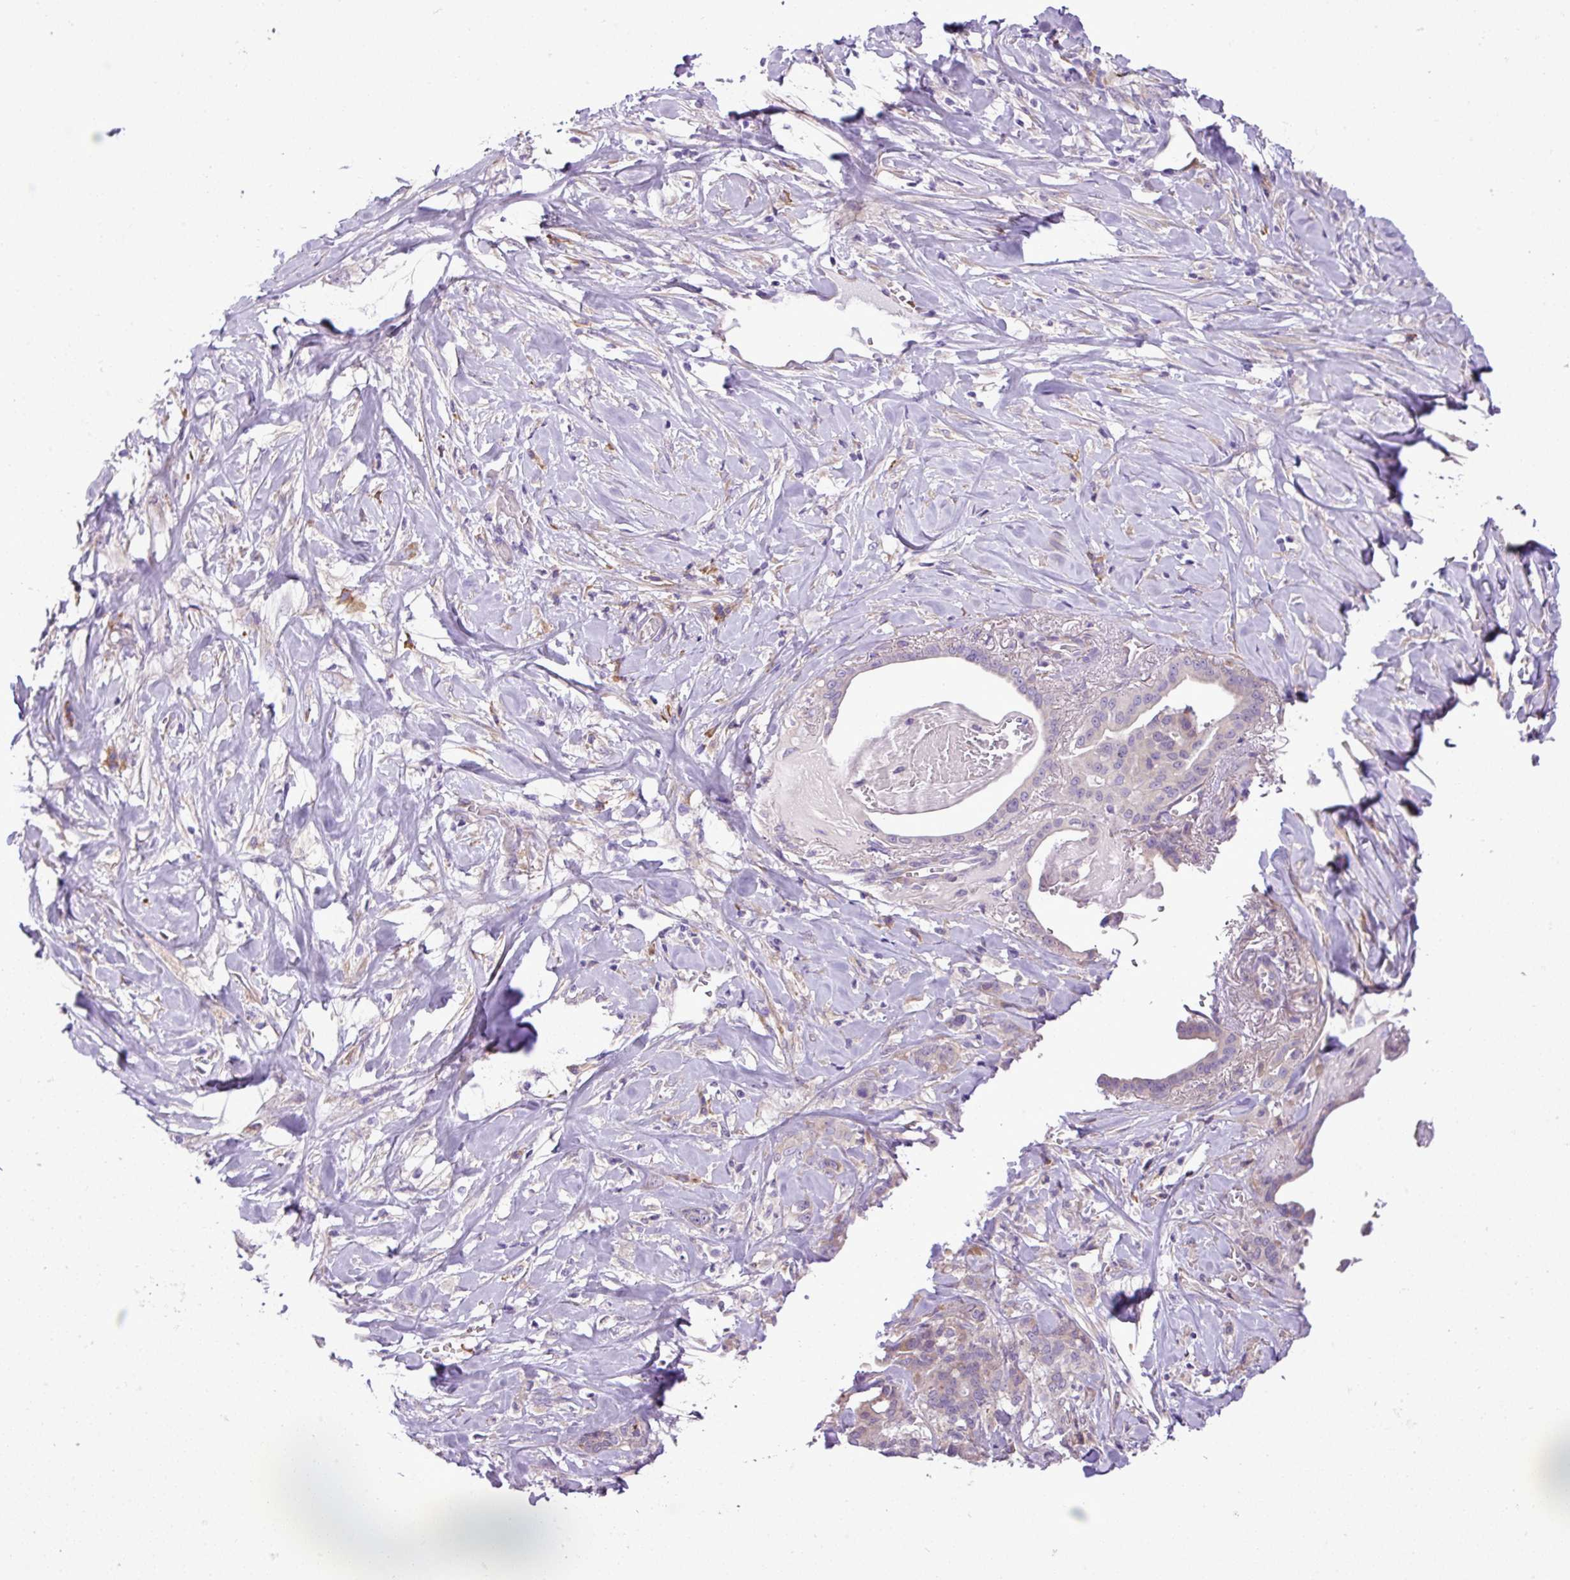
{"staining": {"intensity": "weak", "quantity": "25%-75%", "location": "cytoplasmic/membranous"}, "tissue": "pancreatic cancer", "cell_type": "Tumor cells", "image_type": "cancer", "snomed": [{"axis": "morphology", "description": "Adenocarcinoma, NOS"}, {"axis": "topography", "description": "Pancreas"}], "caption": "Brown immunohistochemical staining in pancreatic cancer (adenocarcinoma) reveals weak cytoplasmic/membranous expression in about 25%-75% of tumor cells.", "gene": "MOCS3", "patient": {"sex": "male", "age": 63}}